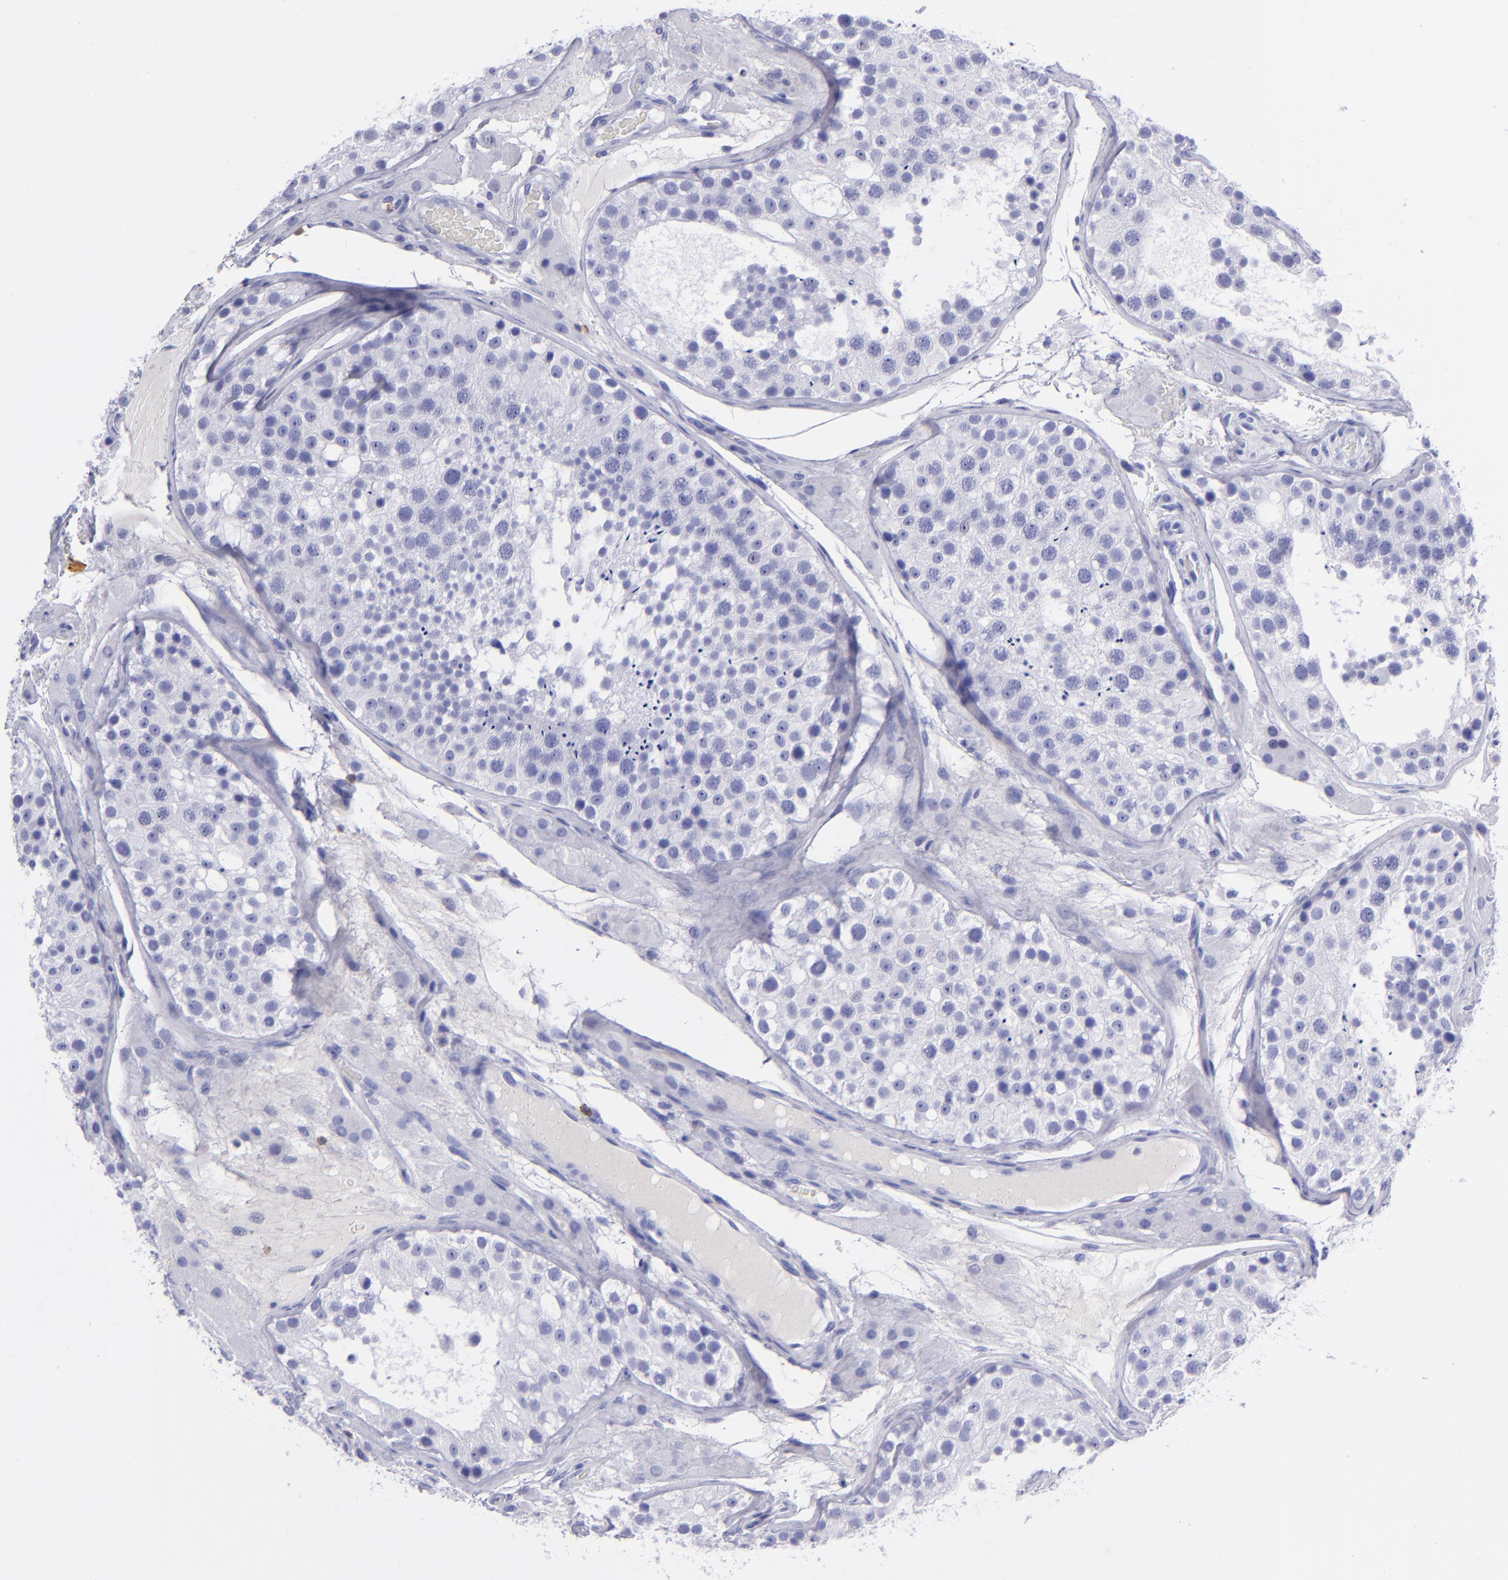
{"staining": {"intensity": "negative", "quantity": "none", "location": "none"}, "tissue": "testis", "cell_type": "Cells in seminiferous ducts", "image_type": "normal", "snomed": [{"axis": "morphology", "description": "Normal tissue, NOS"}, {"axis": "topography", "description": "Testis"}], "caption": "DAB (3,3'-diaminobenzidine) immunohistochemical staining of unremarkable testis exhibits no significant staining in cells in seminiferous ducts.", "gene": "CD6", "patient": {"sex": "male", "age": 26}}